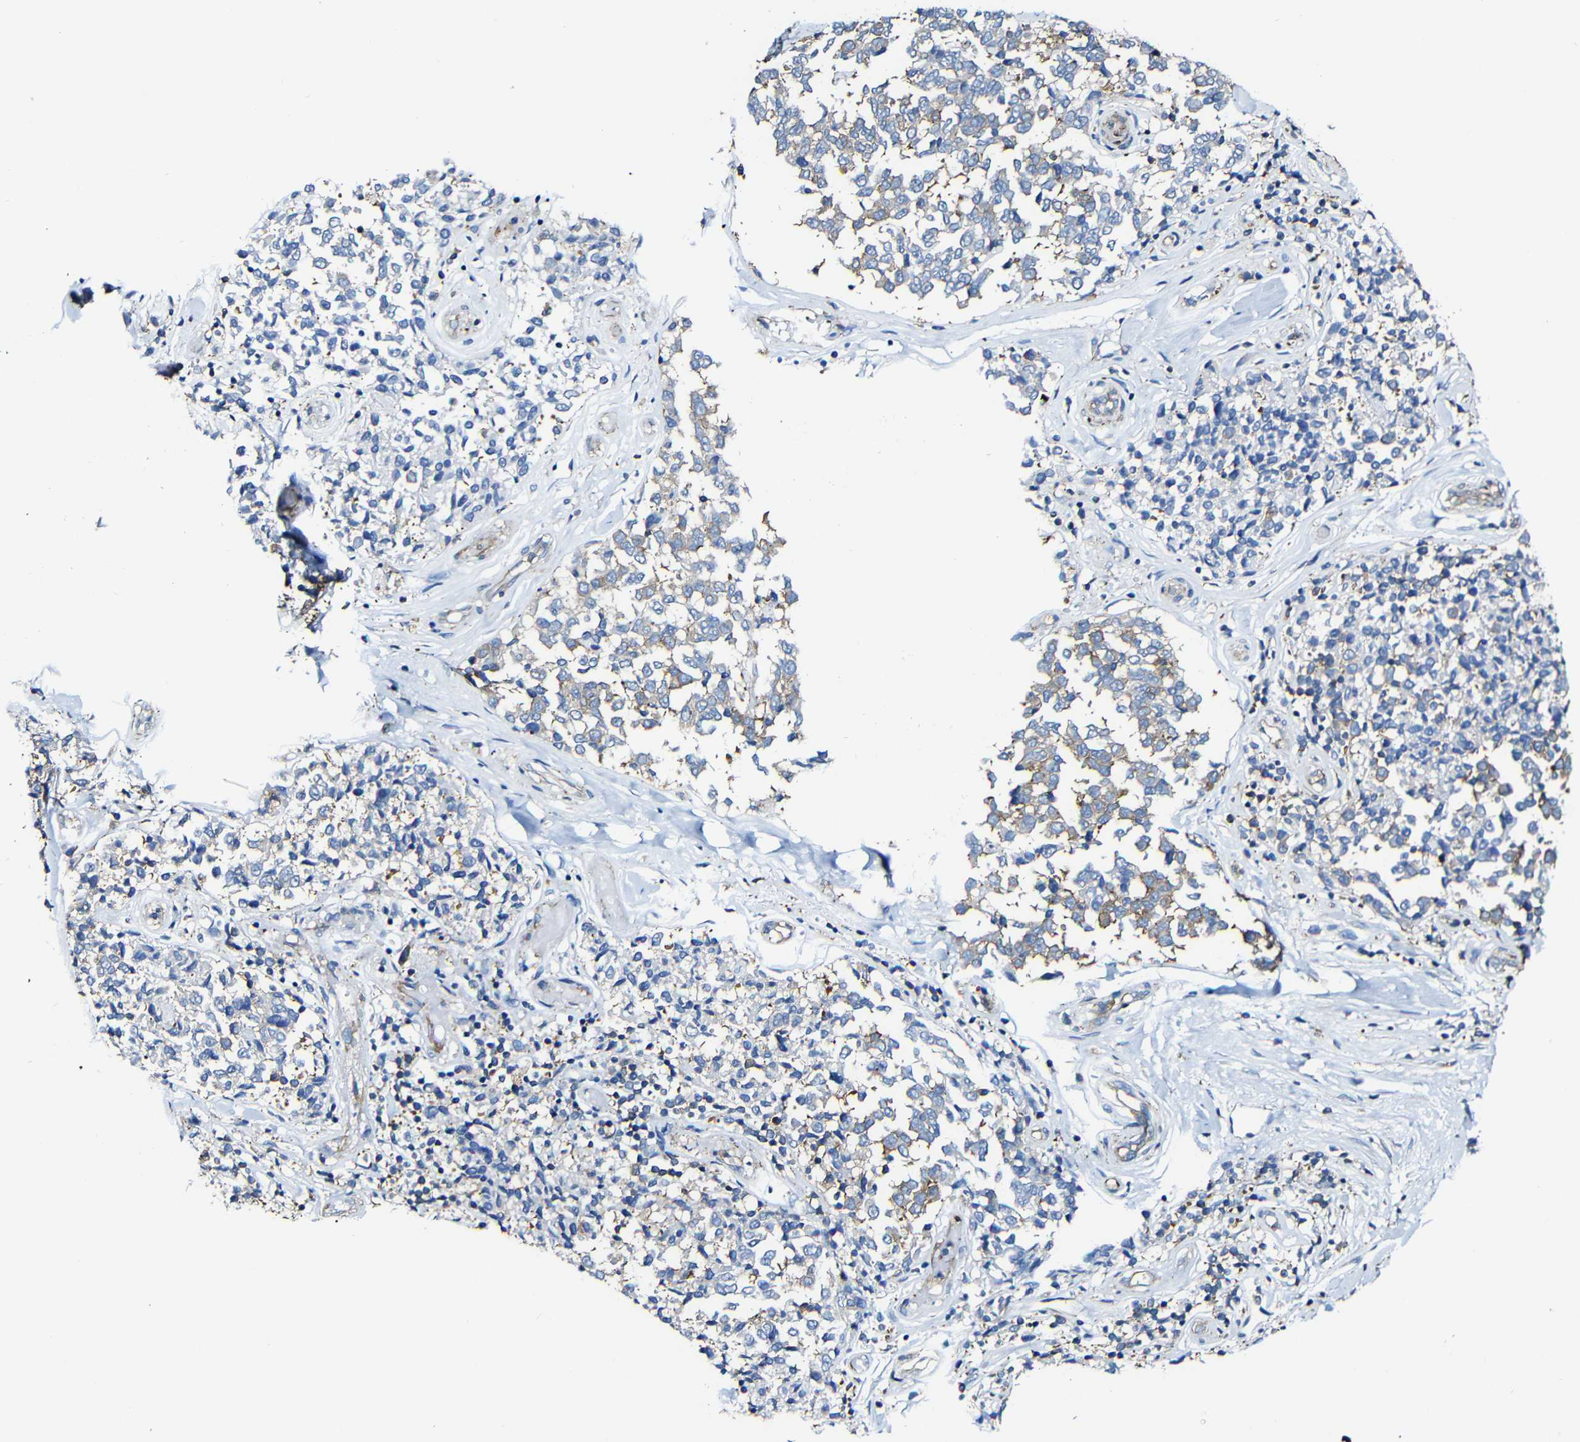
{"staining": {"intensity": "weak", "quantity": "25%-75%", "location": "cytoplasmic/membranous"}, "tissue": "melanoma", "cell_type": "Tumor cells", "image_type": "cancer", "snomed": [{"axis": "morphology", "description": "Malignant melanoma, NOS"}, {"axis": "topography", "description": "Skin"}], "caption": "This is a histology image of IHC staining of melanoma, which shows weak positivity in the cytoplasmic/membranous of tumor cells.", "gene": "MSN", "patient": {"sex": "female", "age": 64}}